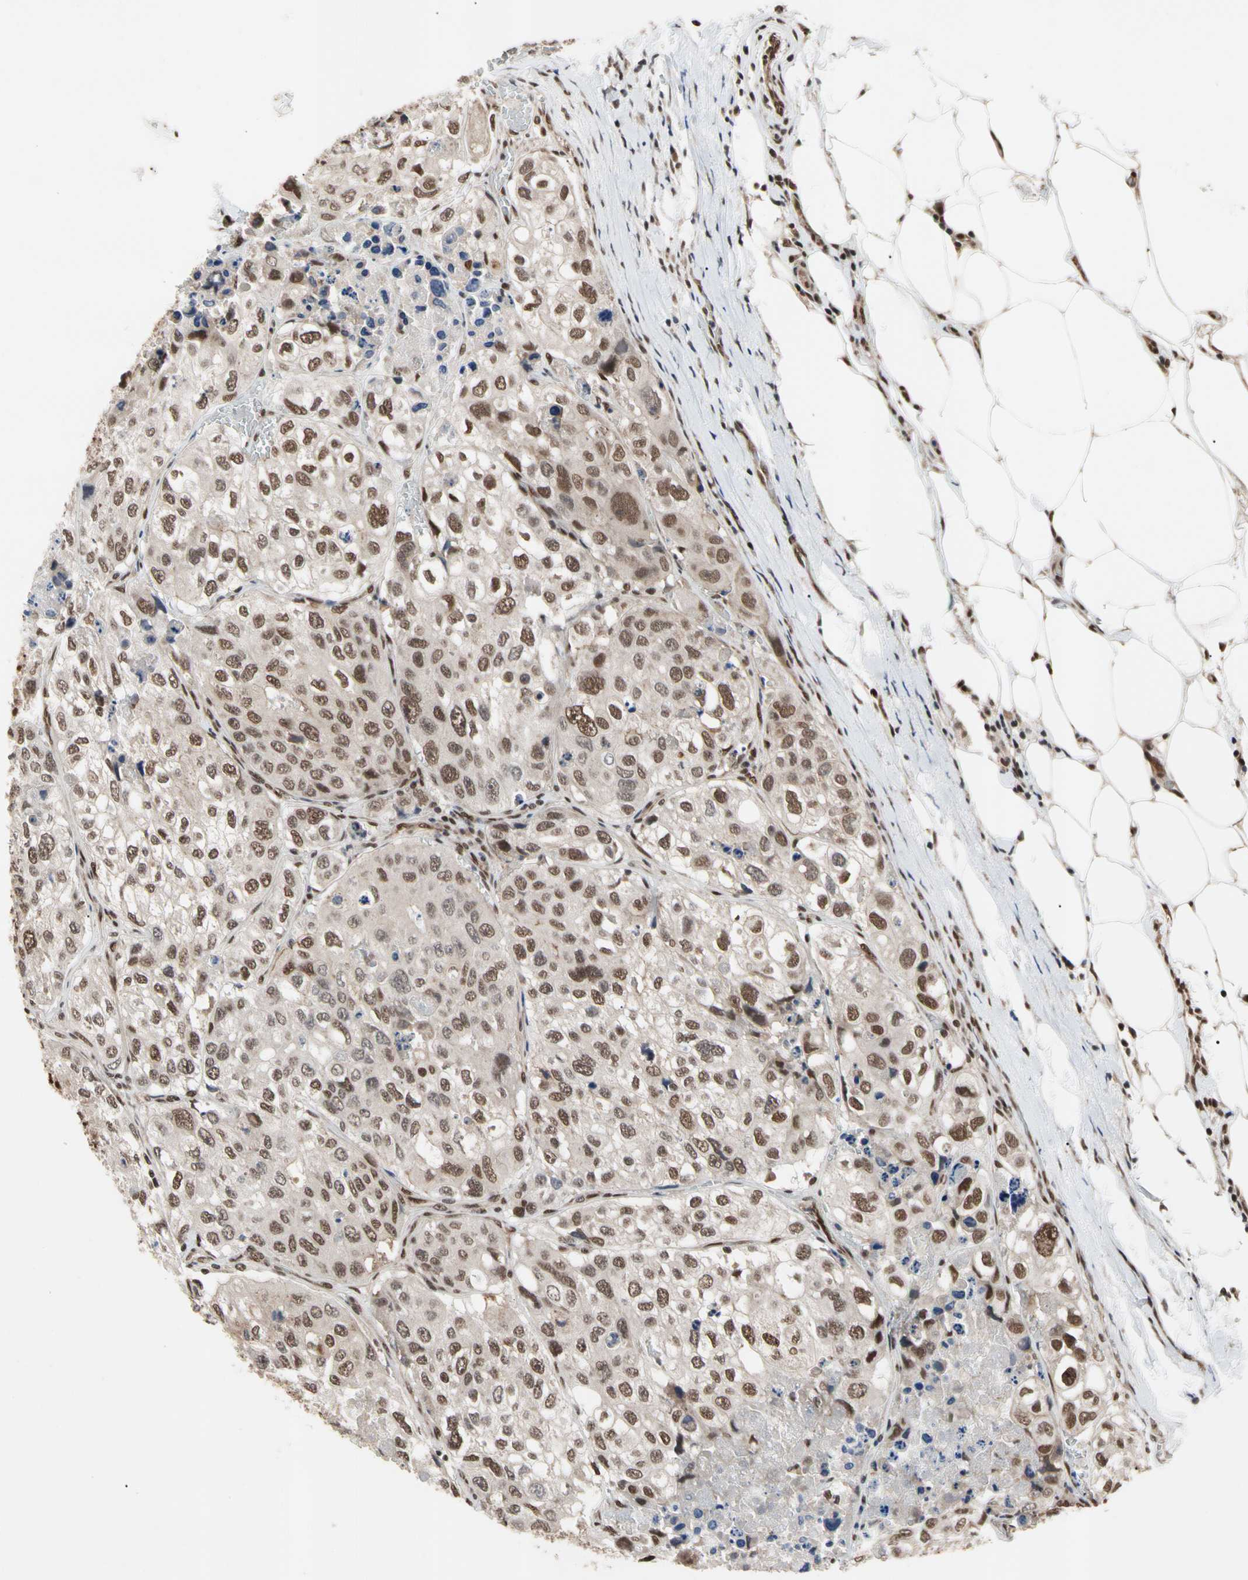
{"staining": {"intensity": "moderate", "quantity": ">75%", "location": "nuclear"}, "tissue": "urothelial cancer", "cell_type": "Tumor cells", "image_type": "cancer", "snomed": [{"axis": "morphology", "description": "Urothelial carcinoma, High grade"}, {"axis": "topography", "description": "Lymph node"}, {"axis": "topography", "description": "Urinary bladder"}], "caption": "This photomicrograph displays immunohistochemistry staining of urothelial cancer, with medium moderate nuclear positivity in approximately >75% of tumor cells.", "gene": "FAM98B", "patient": {"sex": "male", "age": 51}}